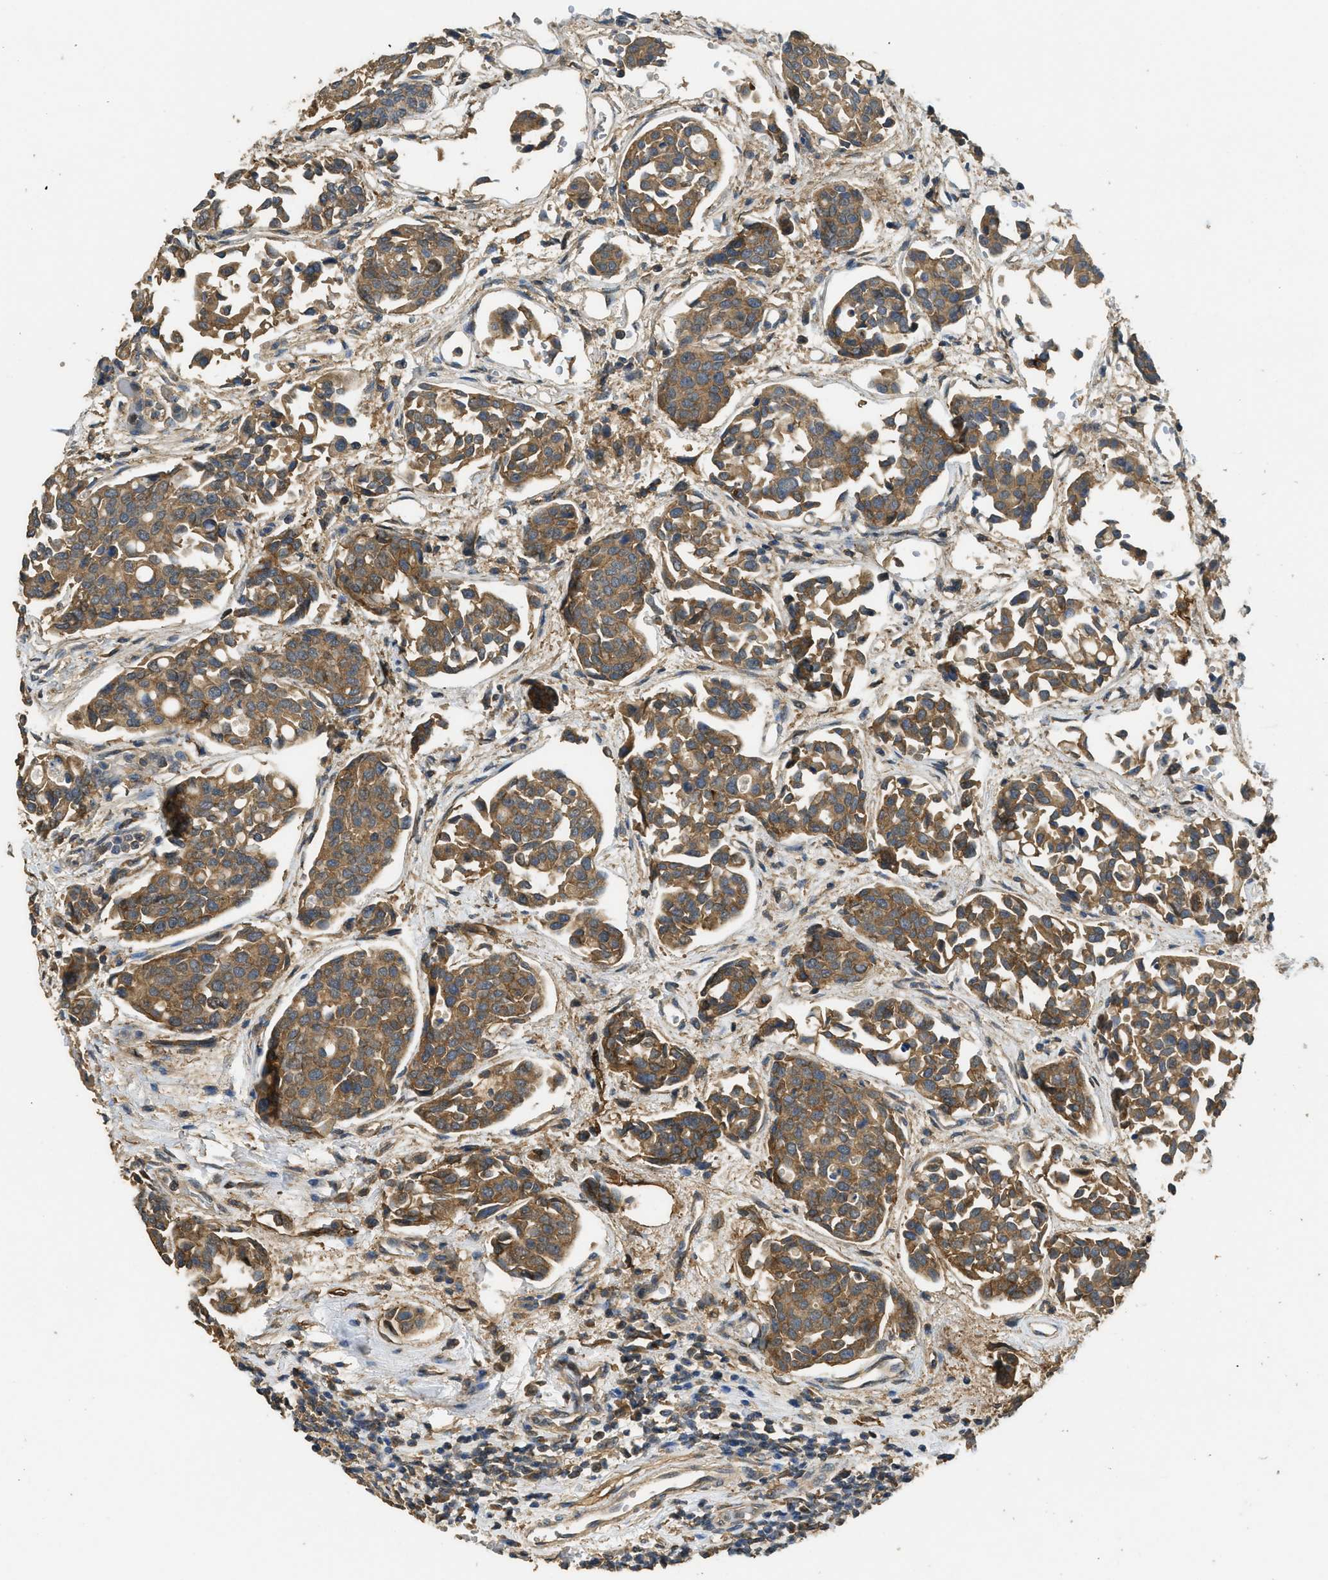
{"staining": {"intensity": "moderate", "quantity": ">75%", "location": "cytoplasmic/membranous"}, "tissue": "urothelial cancer", "cell_type": "Tumor cells", "image_type": "cancer", "snomed": [{"axis": "morphology", "description": "Urothelial carcinoma, High grade"}, {"axis": "topography", "description": "Urinary bladder"}], "caption": "Protein expression analysis of human urothelial cancer reveals moderate cytoplasmic/membranous expression in approximately >75% of tumor cells. (Brightfield microscopy of DAB IHC at high magnification).", "gene": "CD276", "patient": {"sex": "male", "age": 78}}